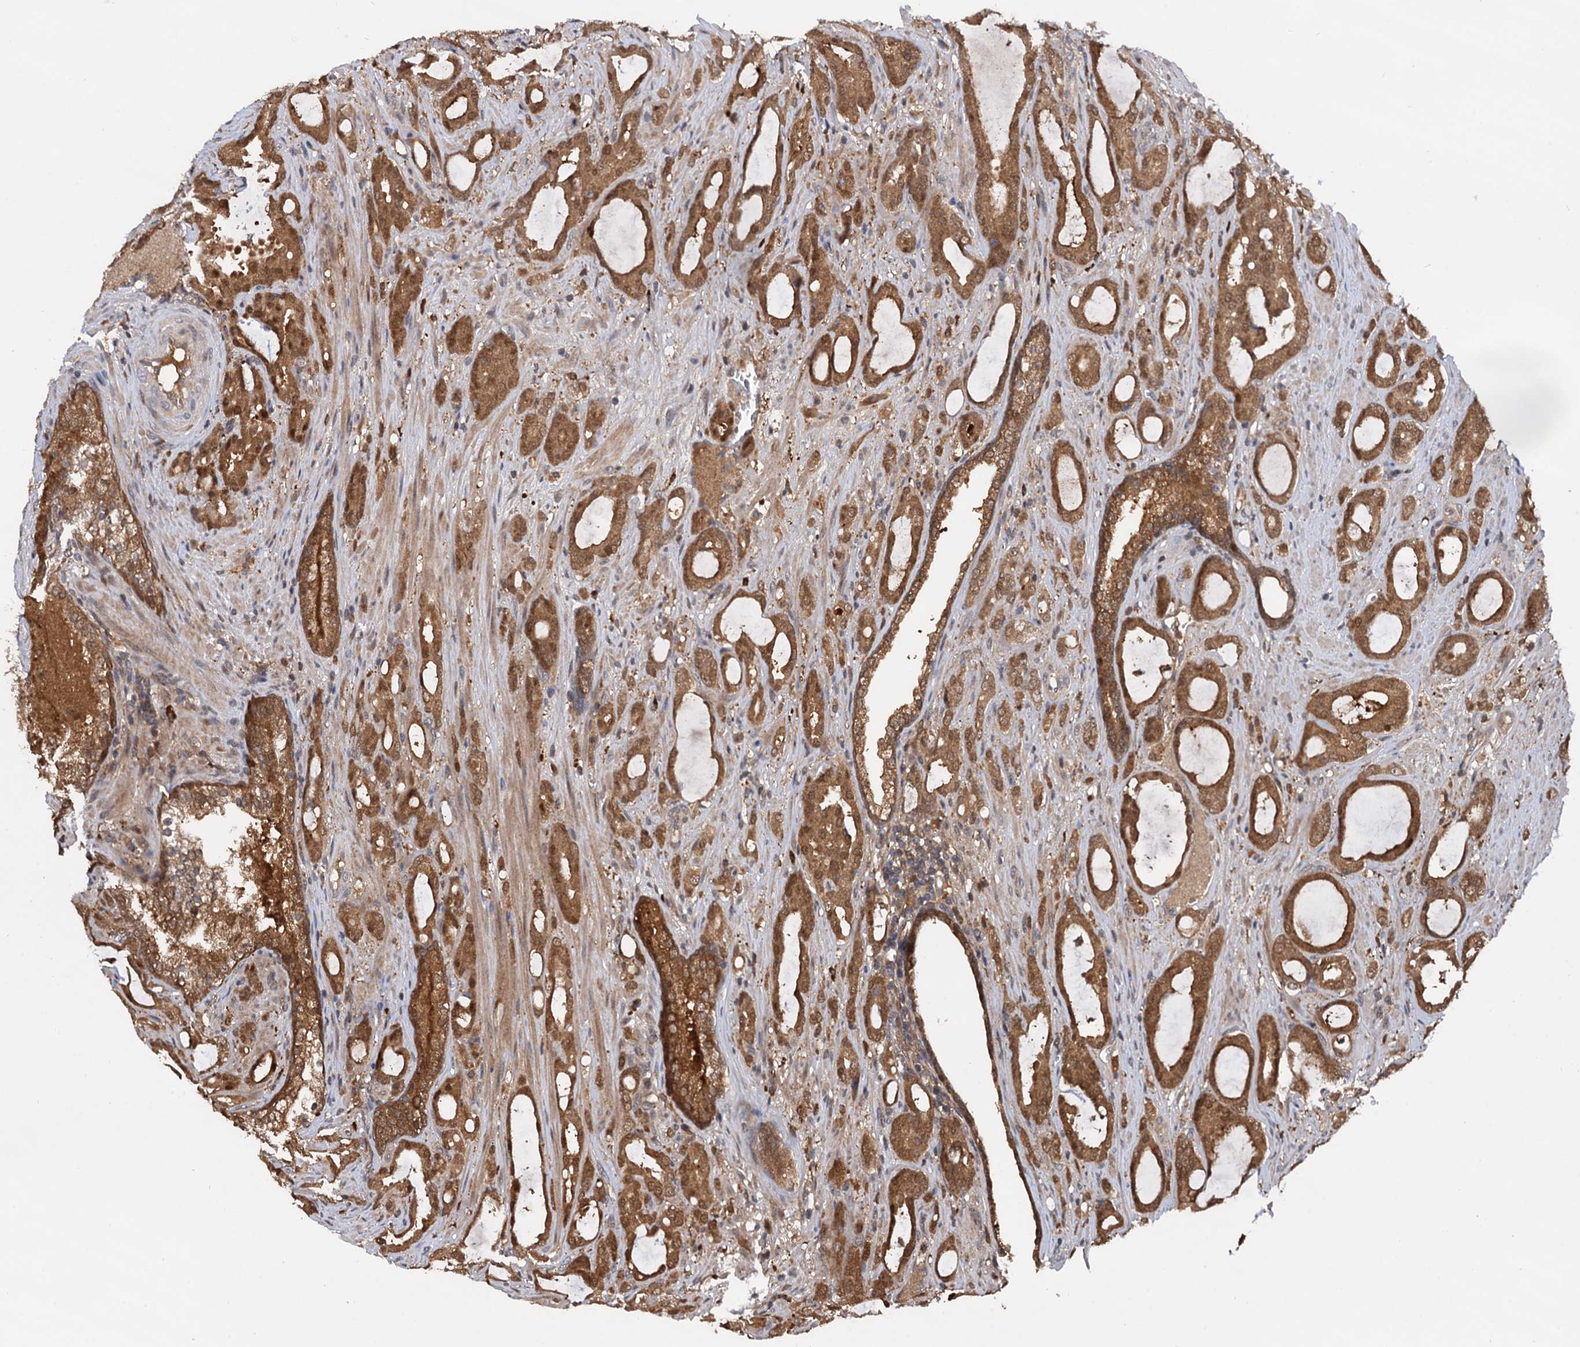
{"staining": {"intensity": "moderate", "quantity": ">75%", "location": "cytoplasmic/membranous"}, "tissue": "prostate cancer", "cell_type": "Tumor cells", "image_type": "cancer", "snomed": [{"axis": "morphology", "description": "Adenocarcinoma, High grade"}, {"axis": "topography", "description": "Prostate"}], "caption": "The immunohistochemical stain labels moderate cytoplasmic/membranous expression in tumor cells of prostate high-grade adenocarcinoma tissue. (Stains: DAB (3,3'-diaminobenzidine) in brown, nuclei in blue, Microscopy: brightfield microscopy at high magnification).", "gene": "SELENOP", "patient": {"sex": "male", "age": 72}}